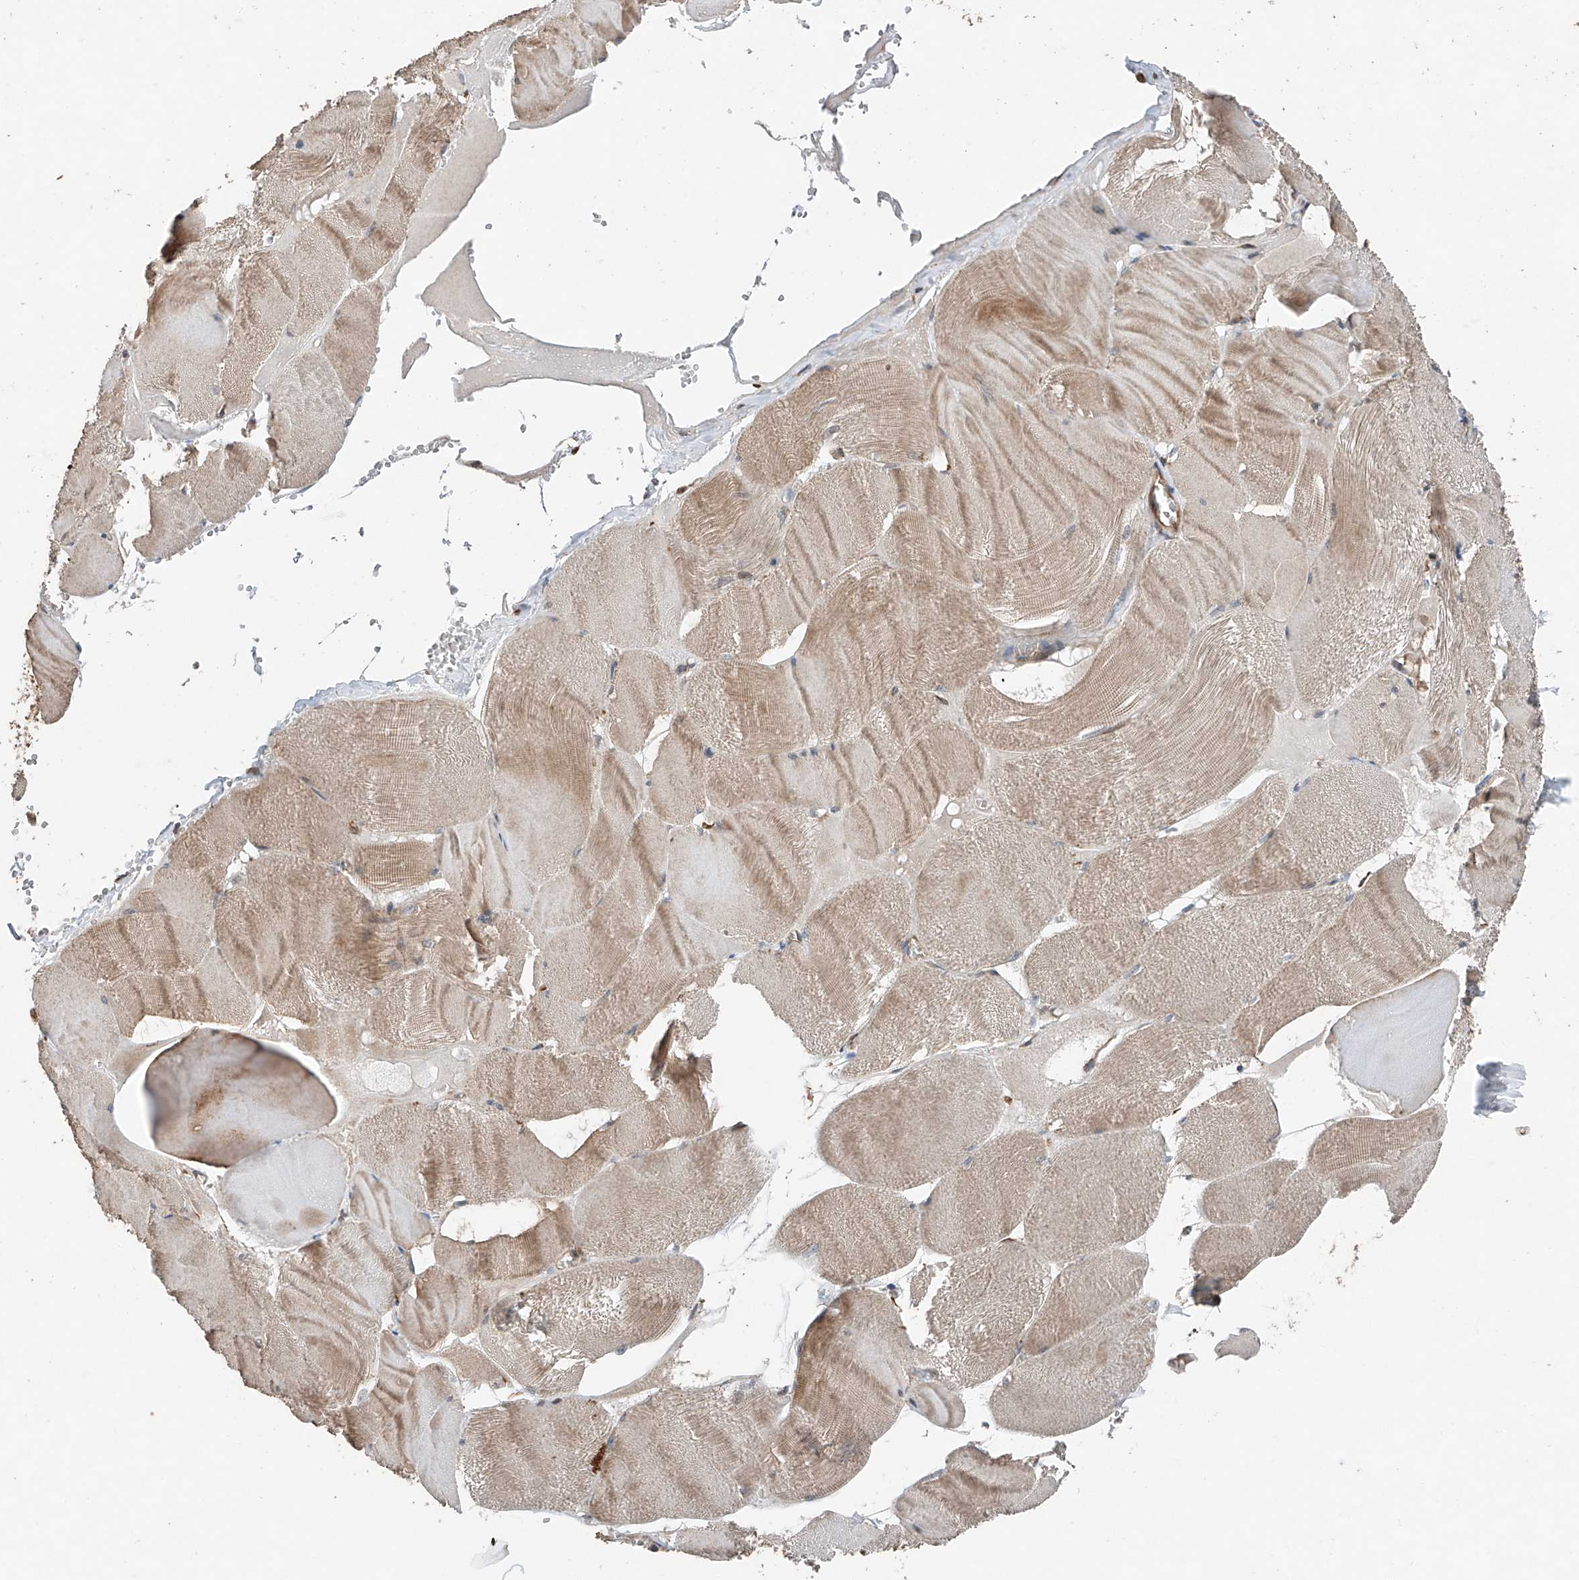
{"staining": {"intensity": "moderate", "quantity": ">75%", "location": "cytoplasmic/membranous"}, "tissue": "skeletal muscle", "cell_type": "Myocytes", "image_type": "normal", "snomed": [{"axis": "morphology", "description": "Normal tissue, NOS"}, {"axis": "morphology", "description": "Basal cell carcinoma"}, {"axis": "topography", "description": "Skeletal muscle"}], "caption": "Protein staining exhibits moderate cytoplasmic/membranous positivity in about >75% of myocytes in benign skeletal muscle. The protein of interest is shown in brown color, while the nuclei are stained blue.", "gene": "AP4B1", "patient": {"sex": "female", "age": 64}}